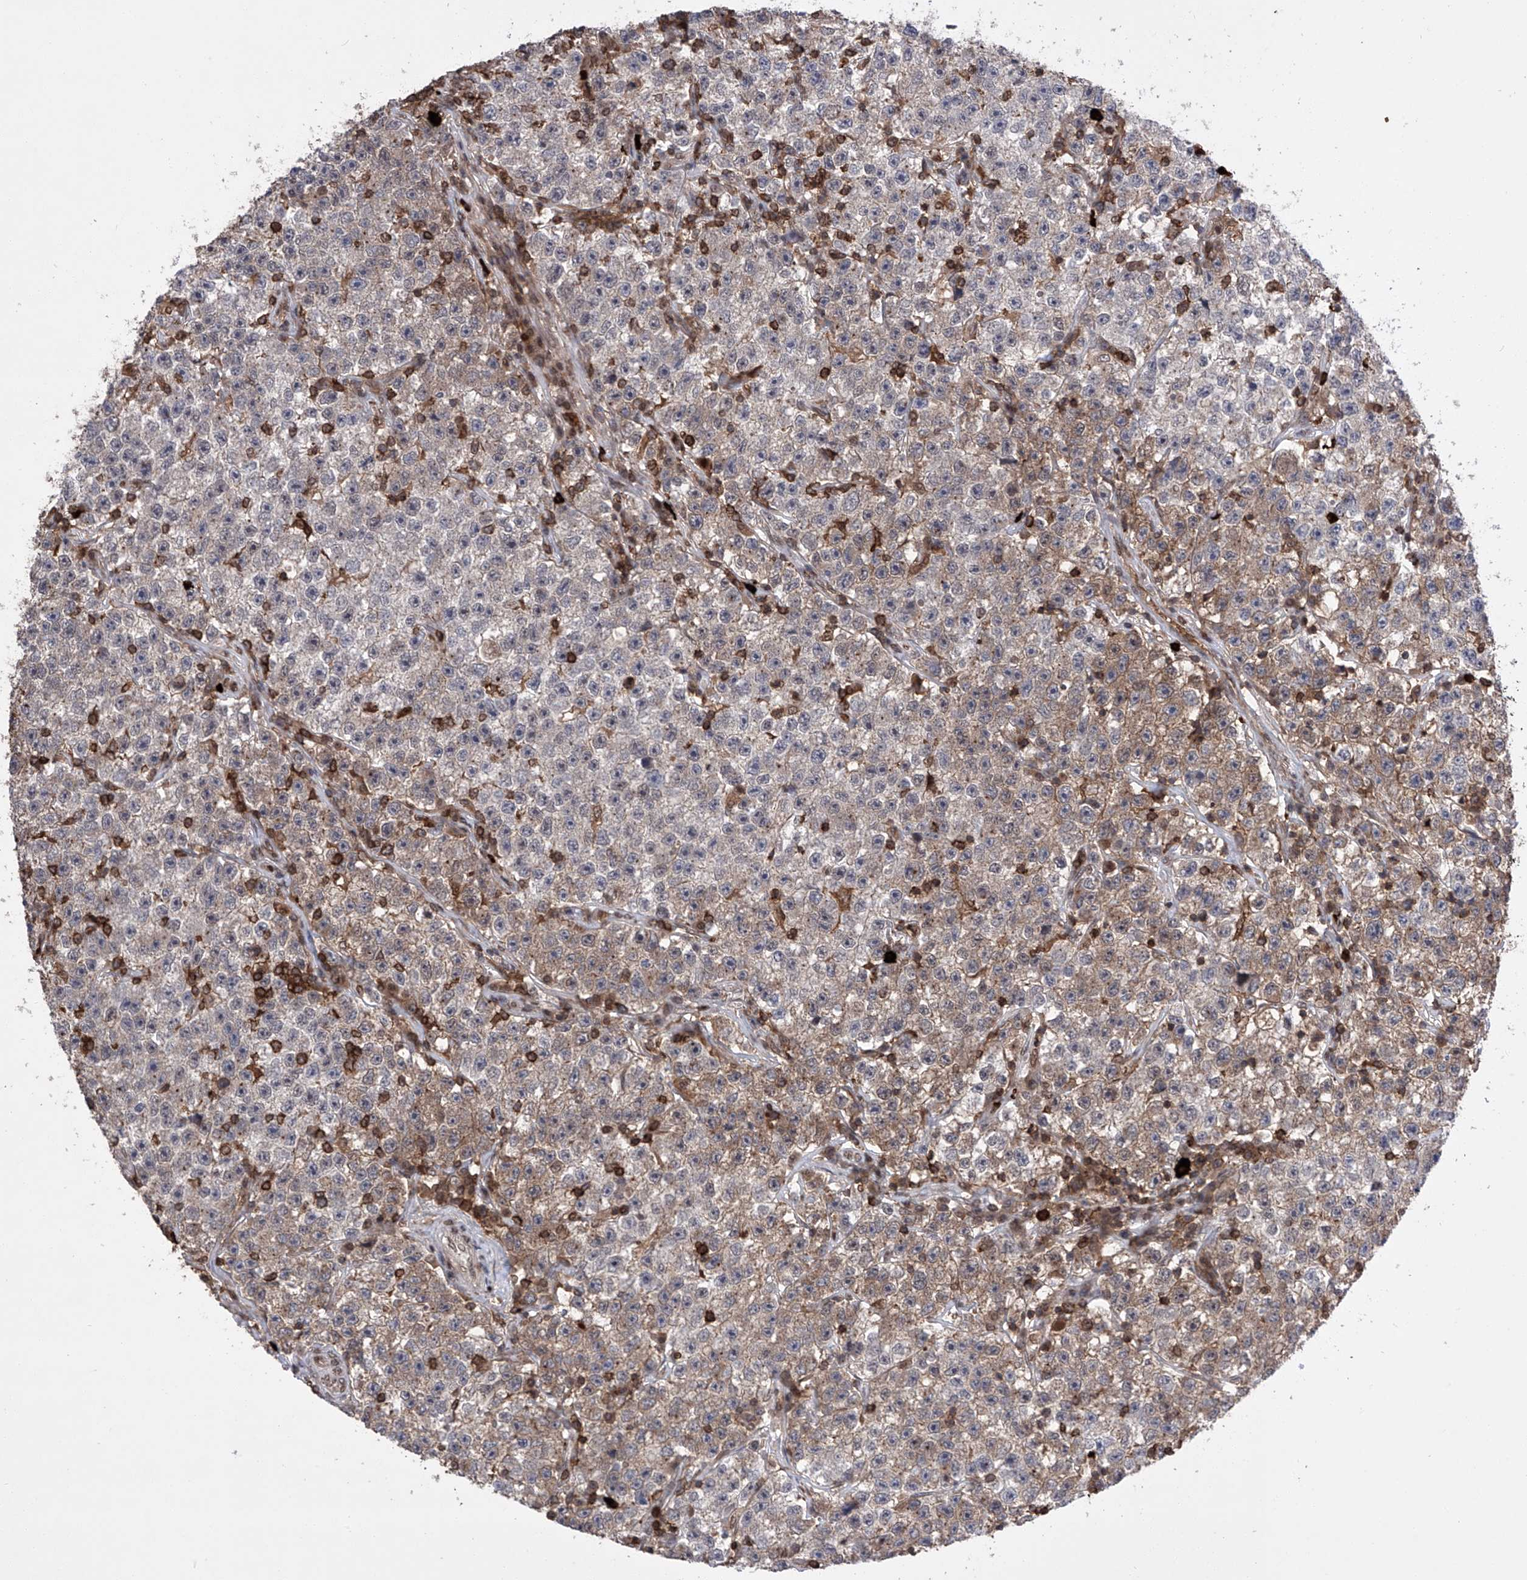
{"staining": {"intensity": "weak", "quantity": "<25%", "location": "cytoplasmic/membranous"}, "tissue": "testis cancer", "cell_type": "Tumor cells", "image_type": "cancer", "snomed": [{"axis": "morphology", "description": "Seminoma, NOS"}, {"axis": "topography", "description": "Testis"}], "caption": "Testis cancer was stained to show a protein in brown. There is no significant staining in tumor cells. (DAB (3,3'-diaminobenzidine) immunohistochemistry (IHC) with hematoxylin counter stain).", "gene": "ZNF280D", "patient": {"sex": "male", "age": 22}}